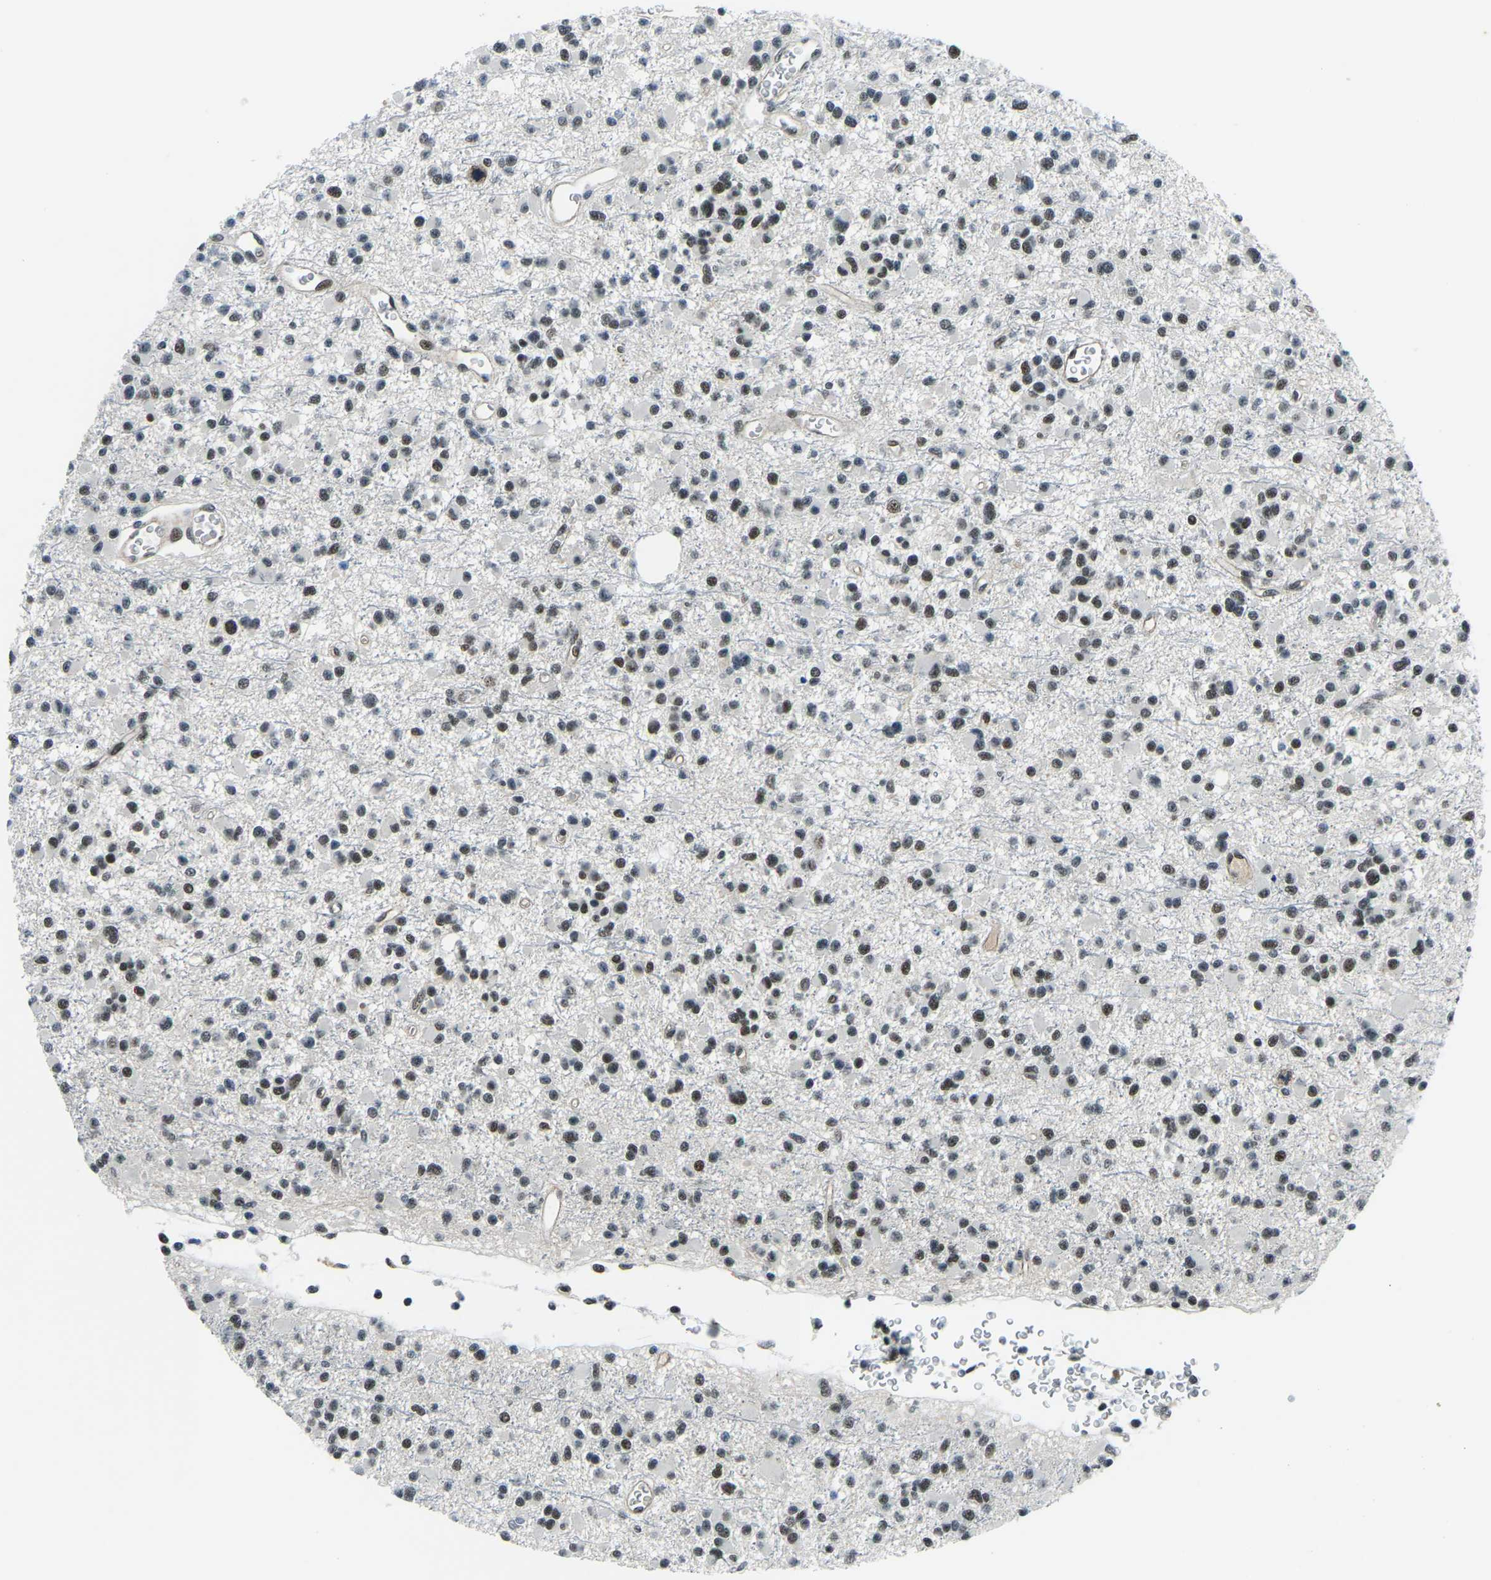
{"staining": {"intensity": "moderate", "quantity": "25%-75%", "location": "nuclear"}, "tissue": "glioma", "cell_type": "Tumor cells", "image_type": "cancer", "snomed": [{"axis": "morphology", "description": "Glioma, malignant, Low grade"}, {"axis": "topography", "description": "Brain"}], "caption": "This photomicrograph displays IHC staining of glioma, with medium moderate nuclear staining in about 25%-75% of tumor cells.", "gene": "PRCC", "patient": {"sex": "female", "age": 22}}